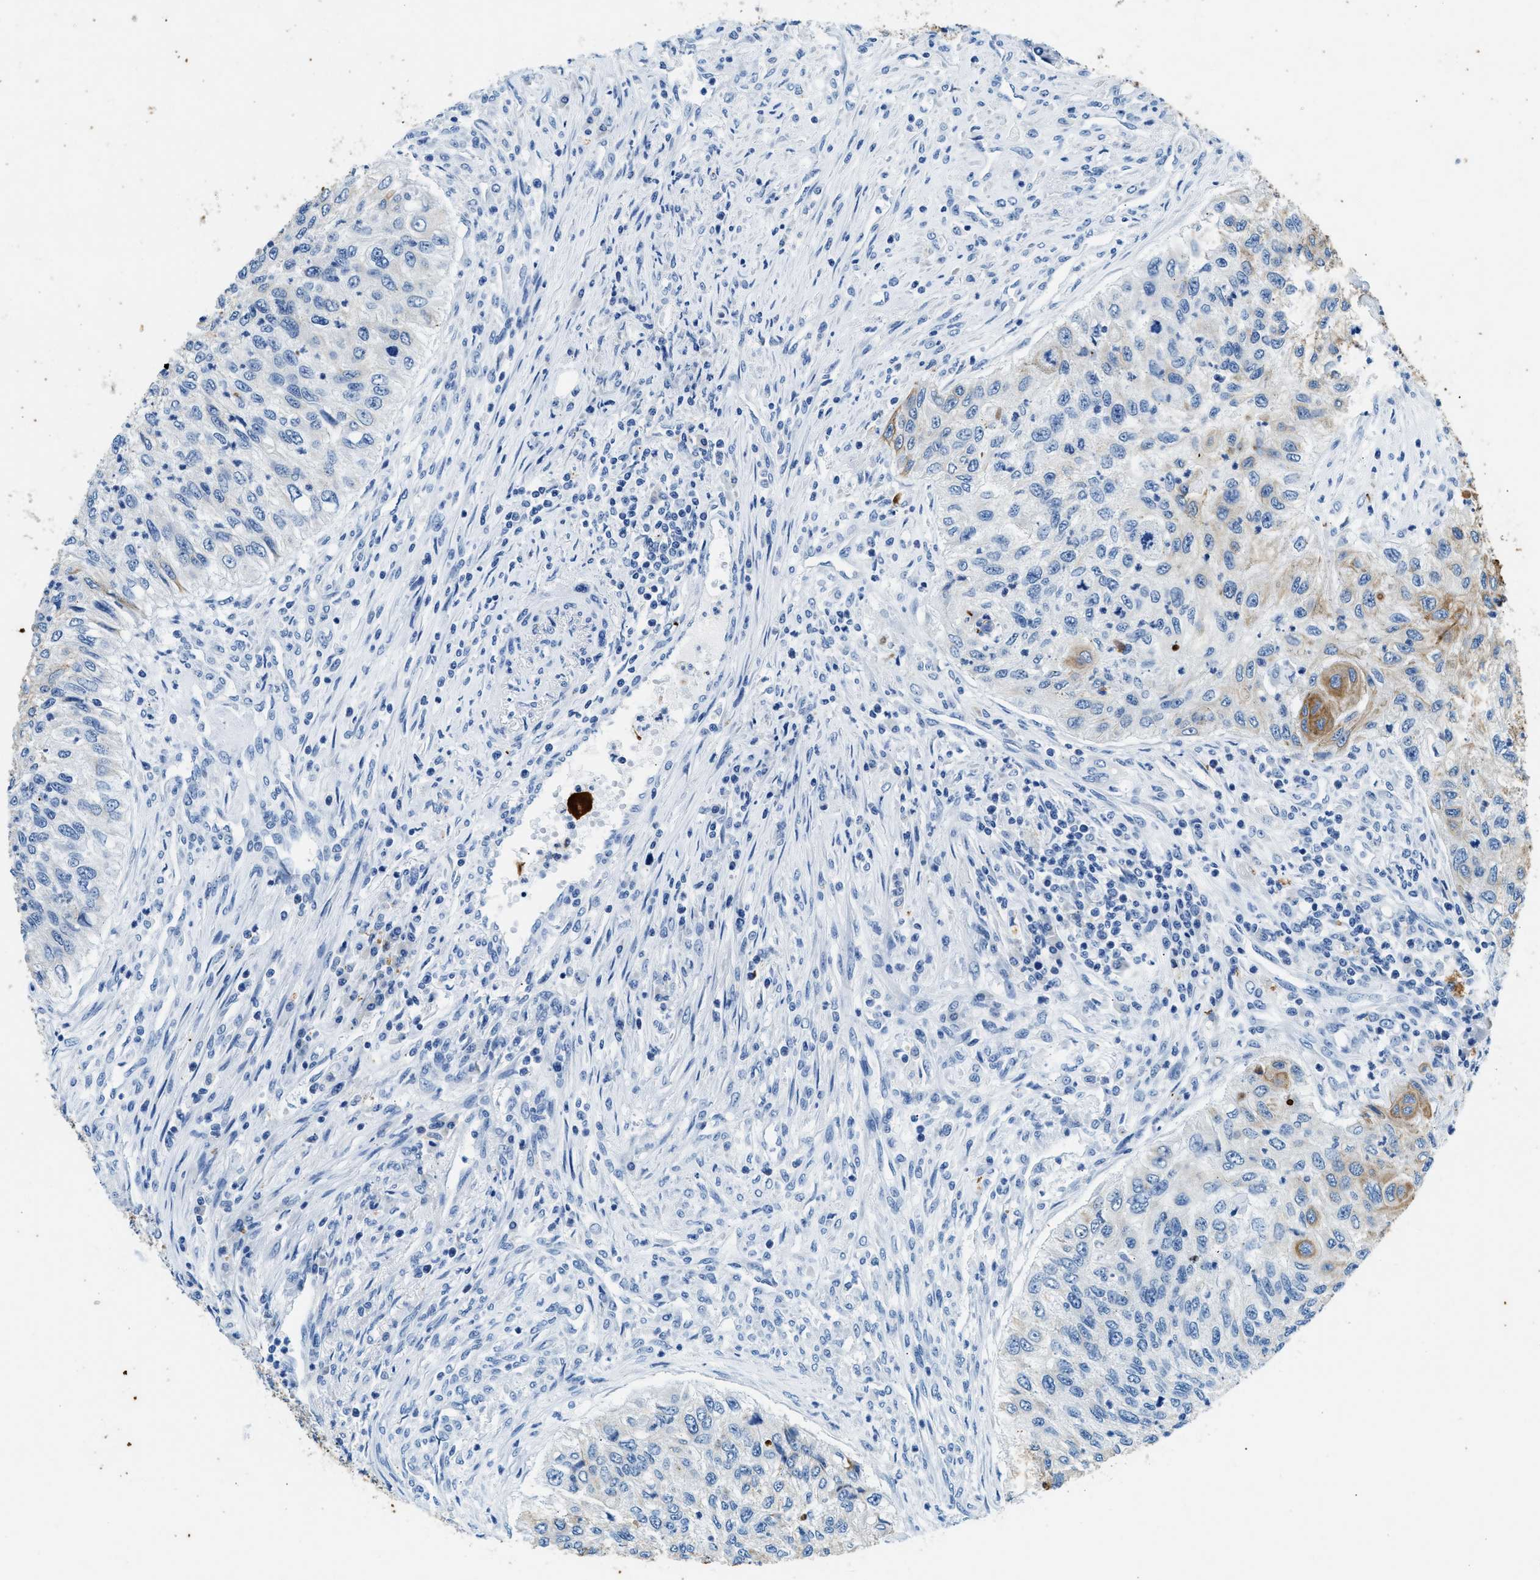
{"staining": {"intensity": "moderate", "quantity": "<25%", "location": "cytoplasmic/membranous"}, "tissue": "urothelial cancer", "cell_type": "Tumor cells", "image_type": "cancer", "snomed": [{"axis": "morphology", "description": "Urothelial carcinoma, High grade"}, {"axis": "topography", "description": "Urinary bladder"}], "caption": "Immunohistochemical staining of urothelial cancer displays low levels of moderate cytoplasmic/membranous expression in about <25% of tumor cells.", "gene": "CFAP20", "patient": {"sex": "female", "age": 60}}